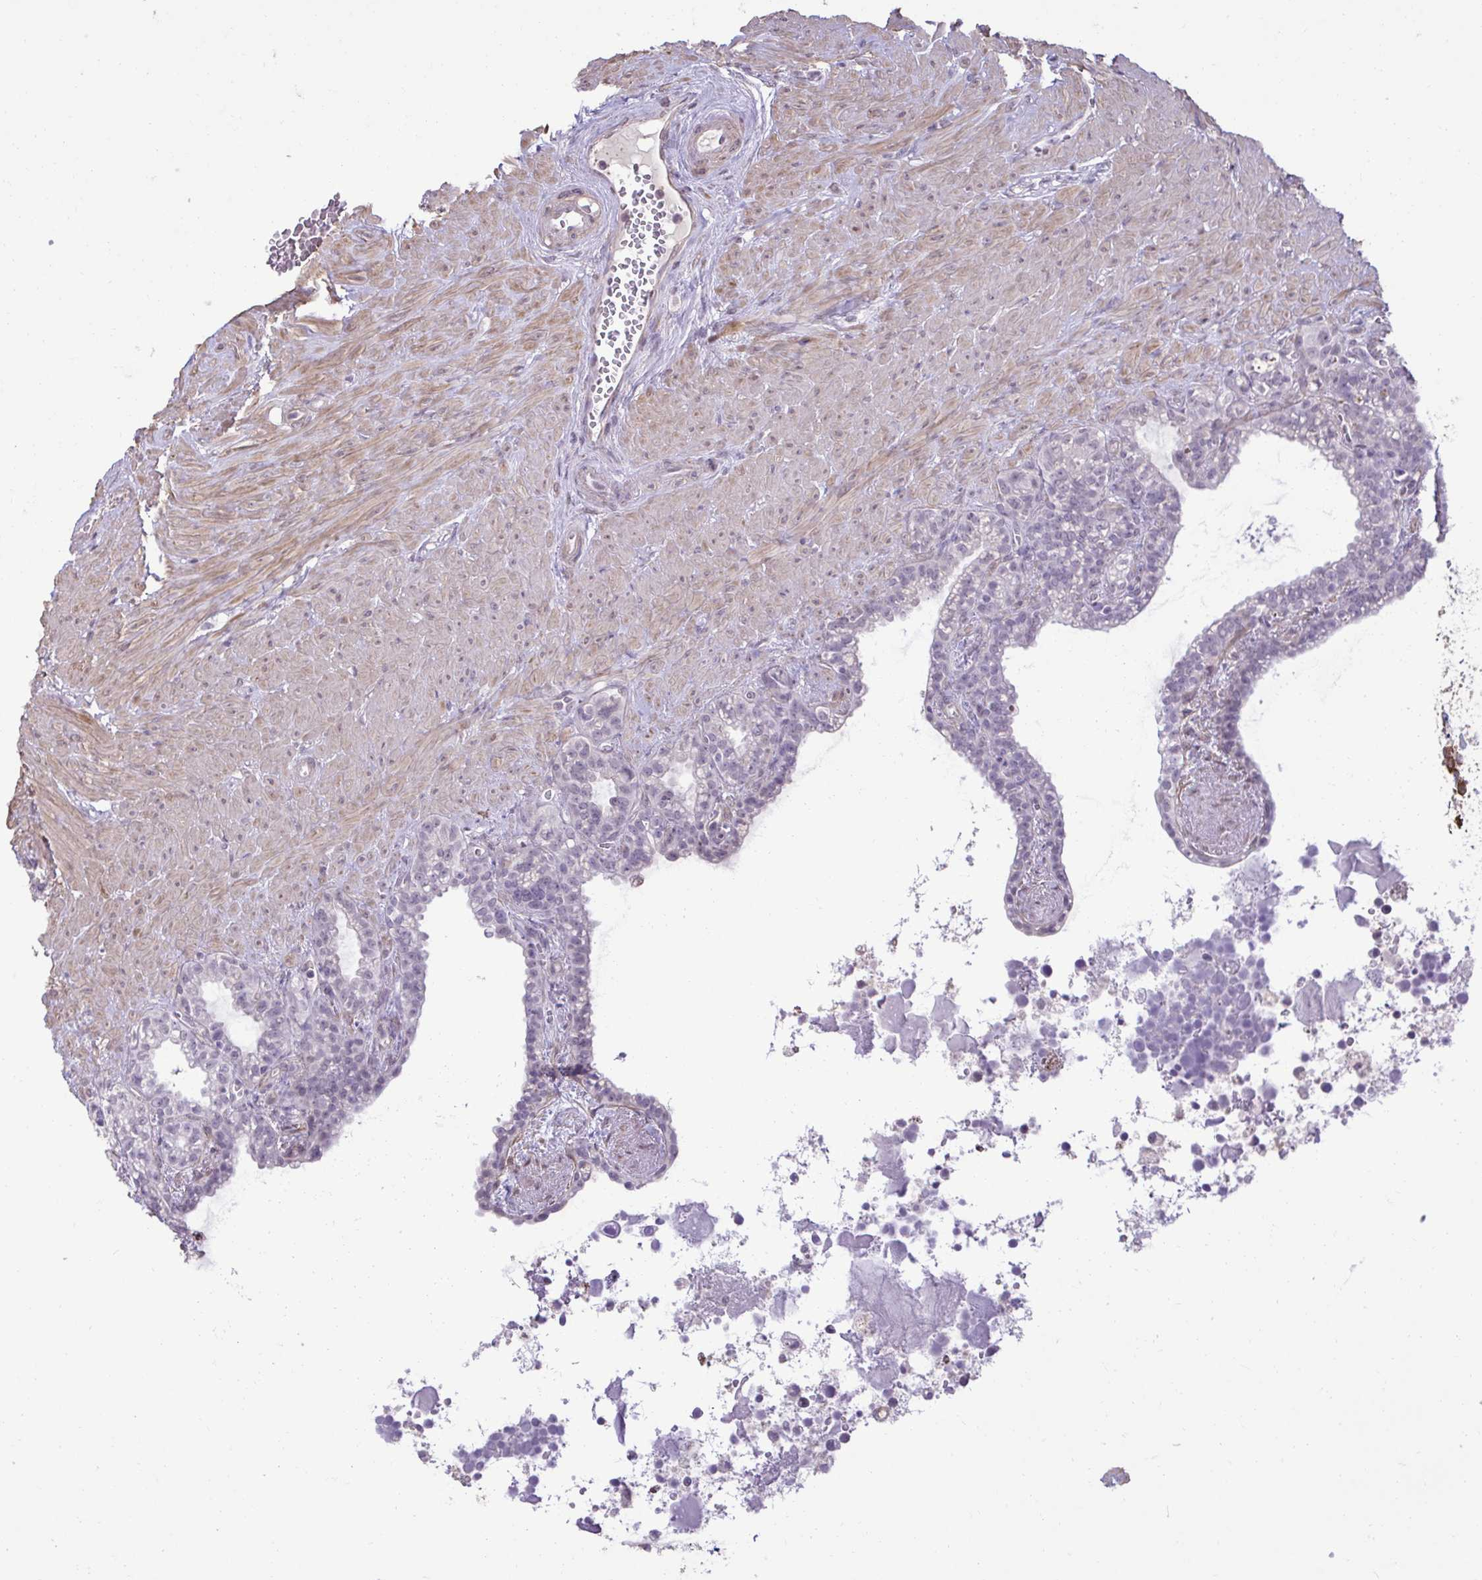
{"staining": {"intensity": "negative", "quantity": "none", "location": "none"}, "tissue": "seminal vesicle", "cell_type": "Glandular cells", "image_type": "normal", "snomed": [{"axis": "morphology", "description": "Normal tissue, NOS"}, {"axis": "topography", "description": "Seminal veicle"}], "caption": "This is a histopathology image of immunohistochemistry (IHC) staining of normal seminal vesicle, which shows no staining in glandular cells. (Stains: DAB (3,3'-diaminobenzidine) IHC with hematoxylin counter stain, Microscopy: brightfield microscopy at high magnification).", "gene": "SLC30A3", "patient": {"sex": "male", "age": 76}}